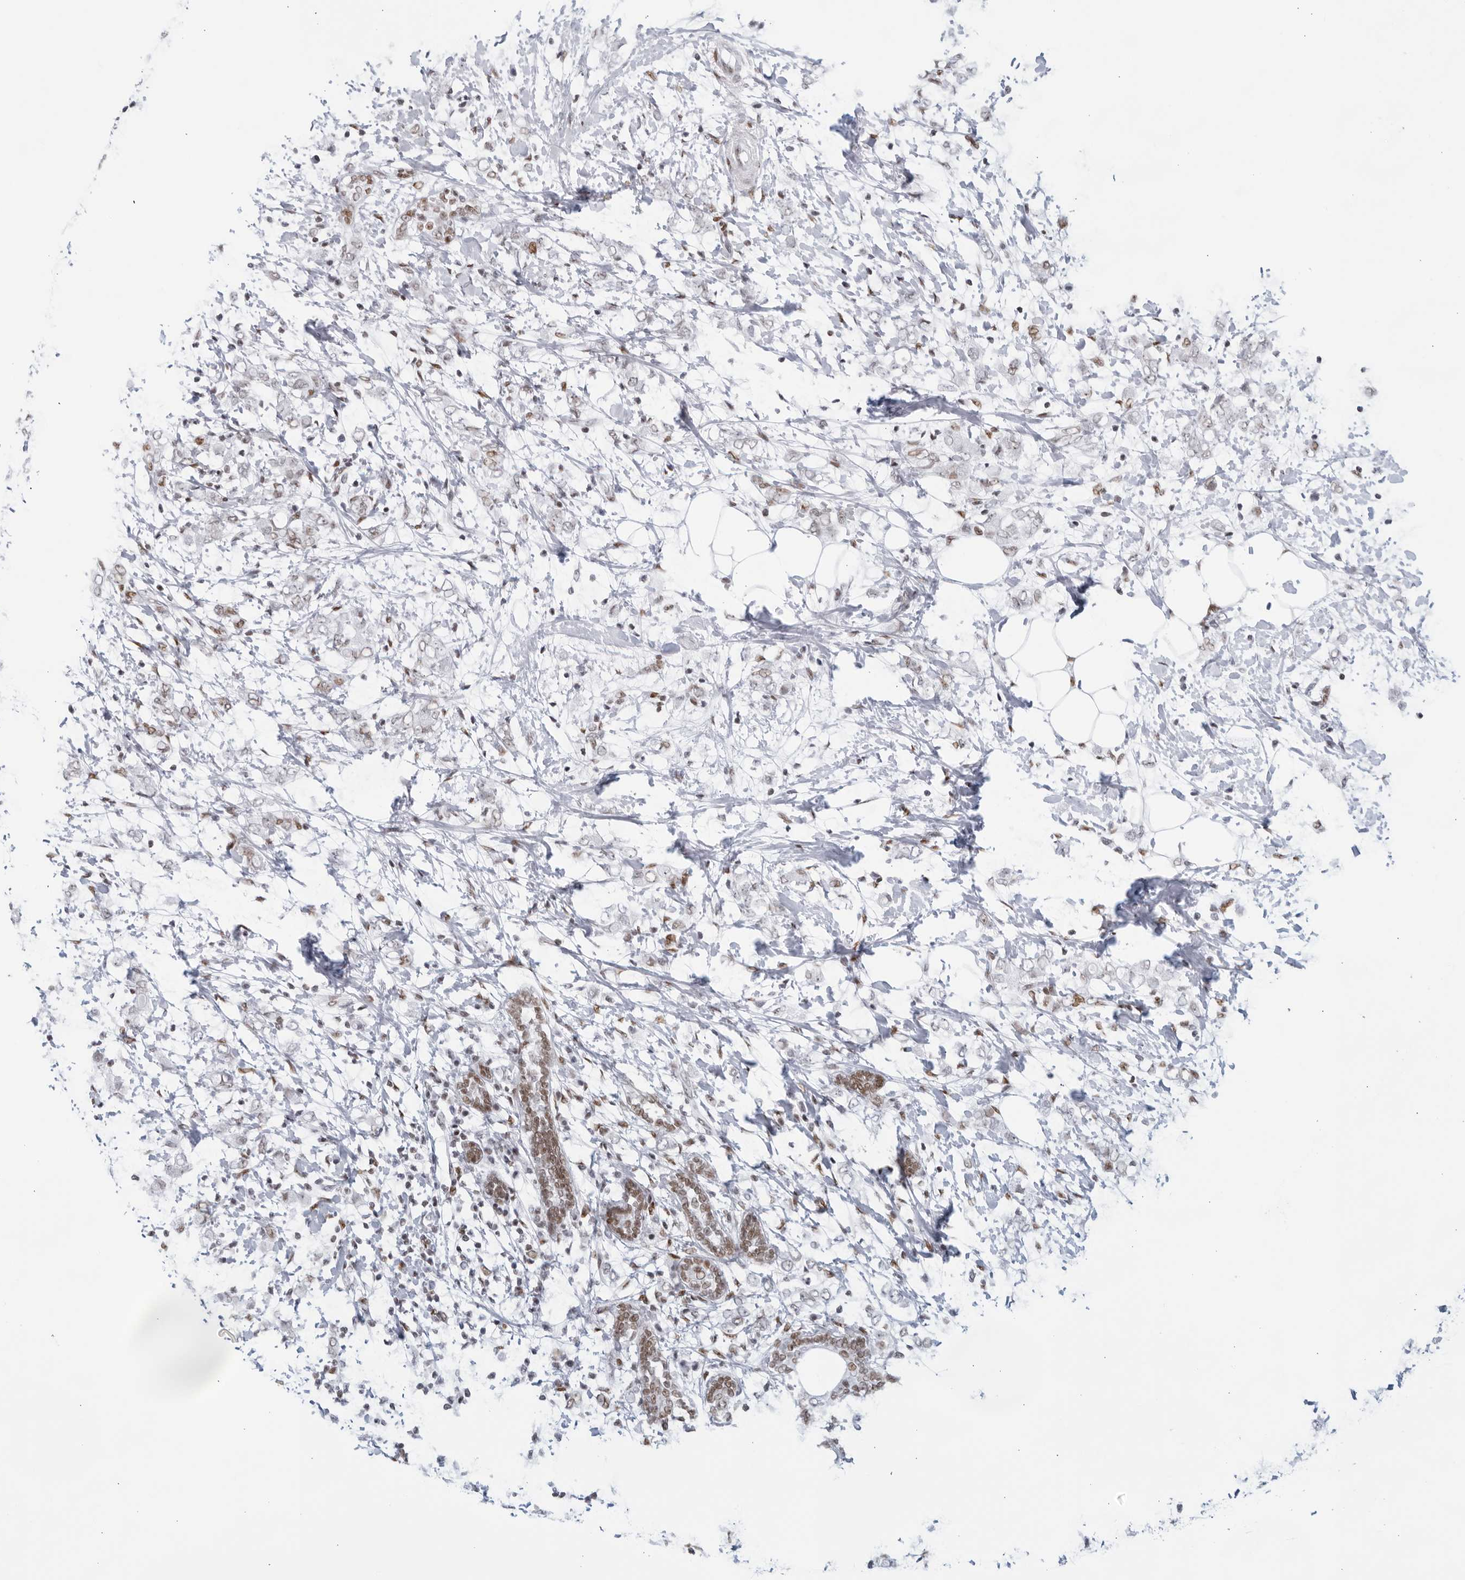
{"staining": {"intensity": "weak", "quantity": "25%-75%", "location": "nuclear"}, "tissue": "breast cancer", "cell_type": "Tumor cells", "image_type": "cancer", "snomed": [{"axis": "morphology", "description": "Normal tissue, NOS"}, {"axis": "morphology", "description": "Lobular carcinoma"}, {"axis": "topography", "description": "Breast"}], "caption": "DAB (3,3'-diaminobenzidine) immunohistochemical staining of human breast cancer (lobular carcinoma) shows weak nuclear protein staining in approximately 25%-75% of tumor cells.", "gene": "HP1BP3", "patient": {"sex": "female", "age": 47}}